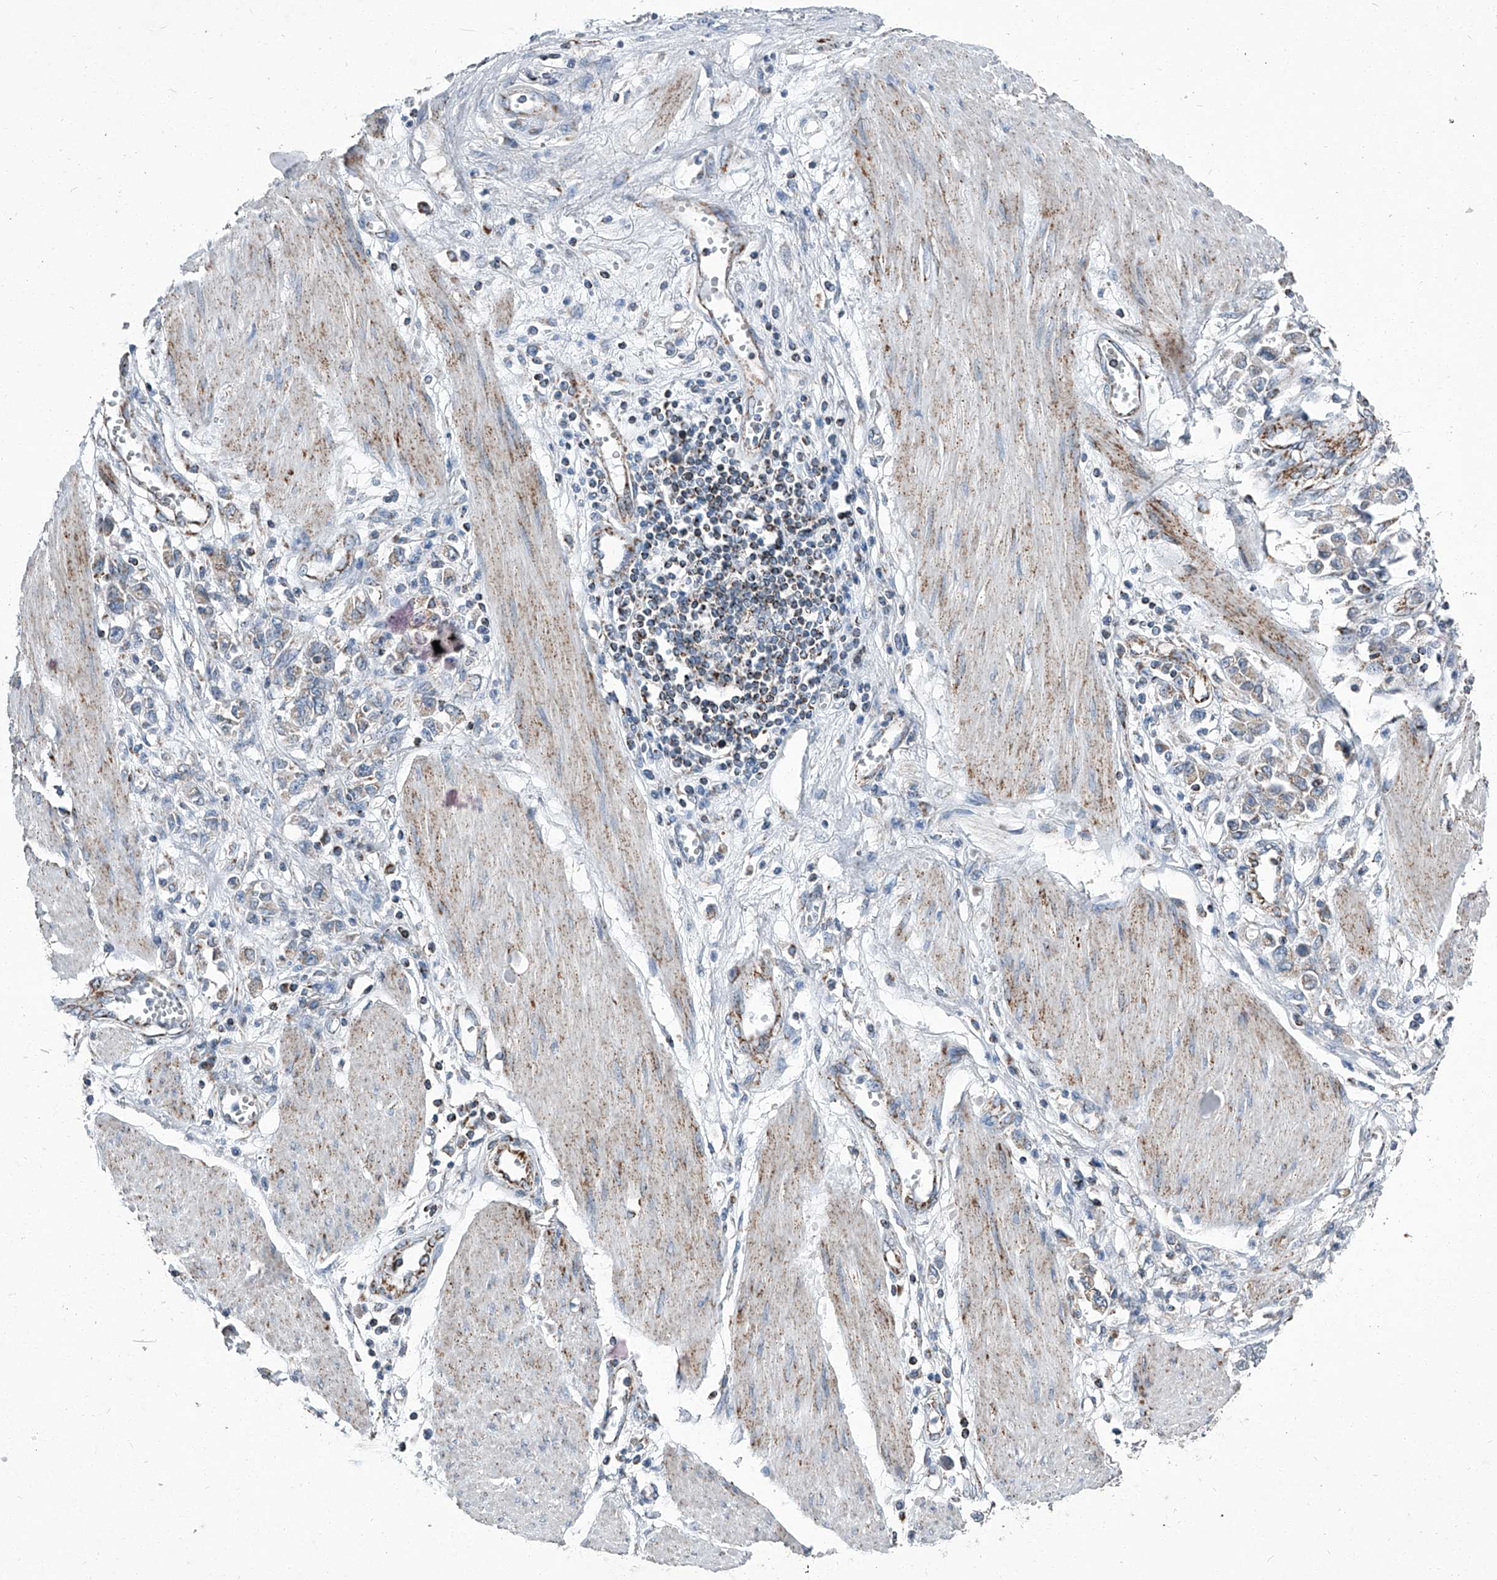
{"staining": {"intensity": "weak", "quantity": "<25%", "location": "cytoplasmic/membranous"}, "tissue": "stomach cancer", "cell_type": "Tumor cells", "image_type": "cancer", "snomed": [{"axis": "morphology", "description": "Adenocarcinoma, NOS"}, {"axis": "topography", "description": "Stomach"}], "caption": "This is an IHC histopathology image of human stomach cancer (adenocarcinoma). There is no staining in tumor cells.", "gene": "CHRNA7", "patient": {"sex": "female", "age": 76}}